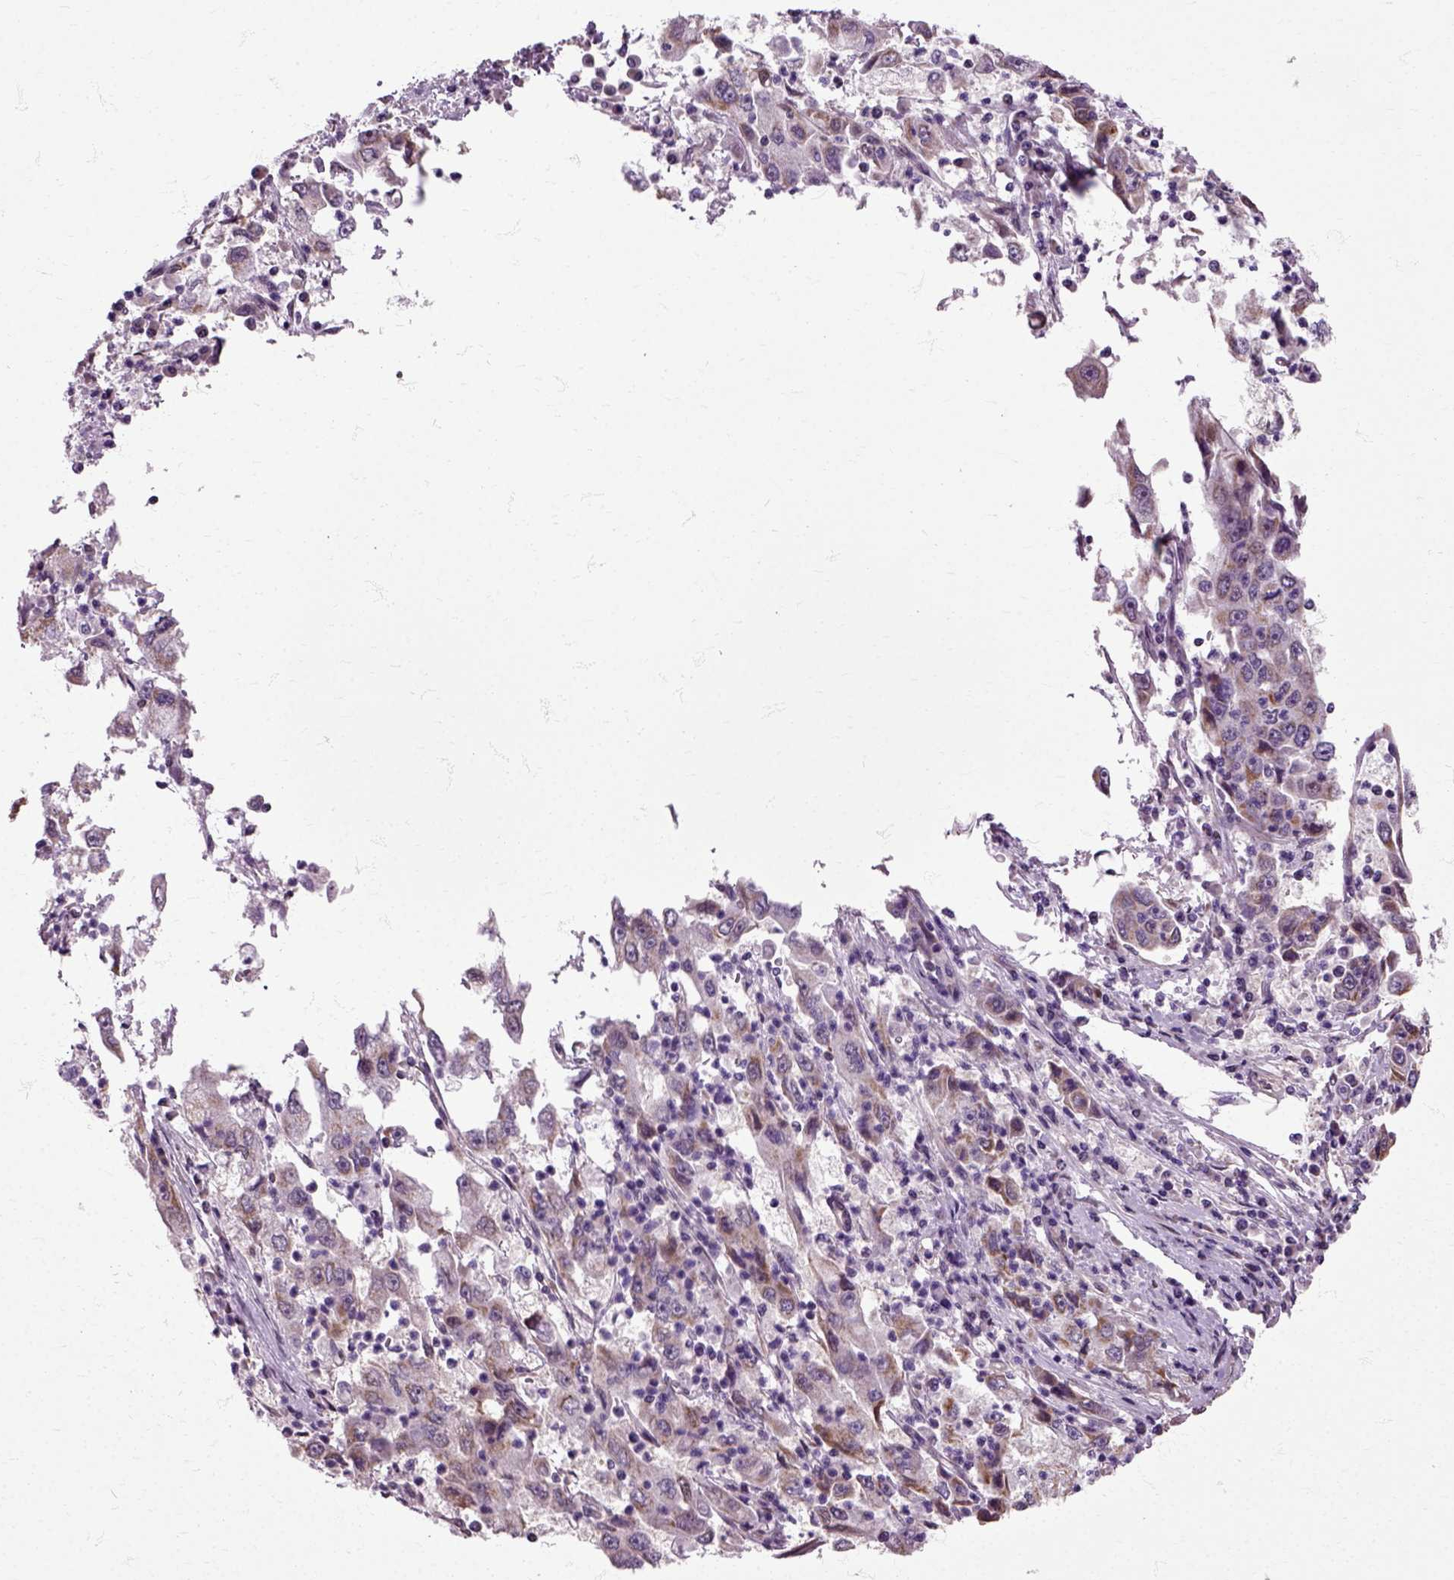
{"staining": {"intensity": "moderate", "quantity": "<25%", "location": "cytoplasmic/membranous"}, "tissue": "cervical cancer", "cell_type": "Tumor cells", "image_type": "cancer", "snomed": [{"axis": "morphology", "description": "Squamous cell carcinoma, NOS"}, {"axis": "topography", "description": "Cervix"}], "caption": "IHC histopathology image of neoplastic tissue: cervical cancer (squamous cell carcinoma) stained using immunohistochemistry (IHC) demonstrates low levels of moderate protein expression localized specifically in the cytoplasmic/membranous of tumor cells, appearing as a cytoplasmic/membranous brown color.", "gene": "HSPA2", "patient": {"sex": "female", "age": 36}}